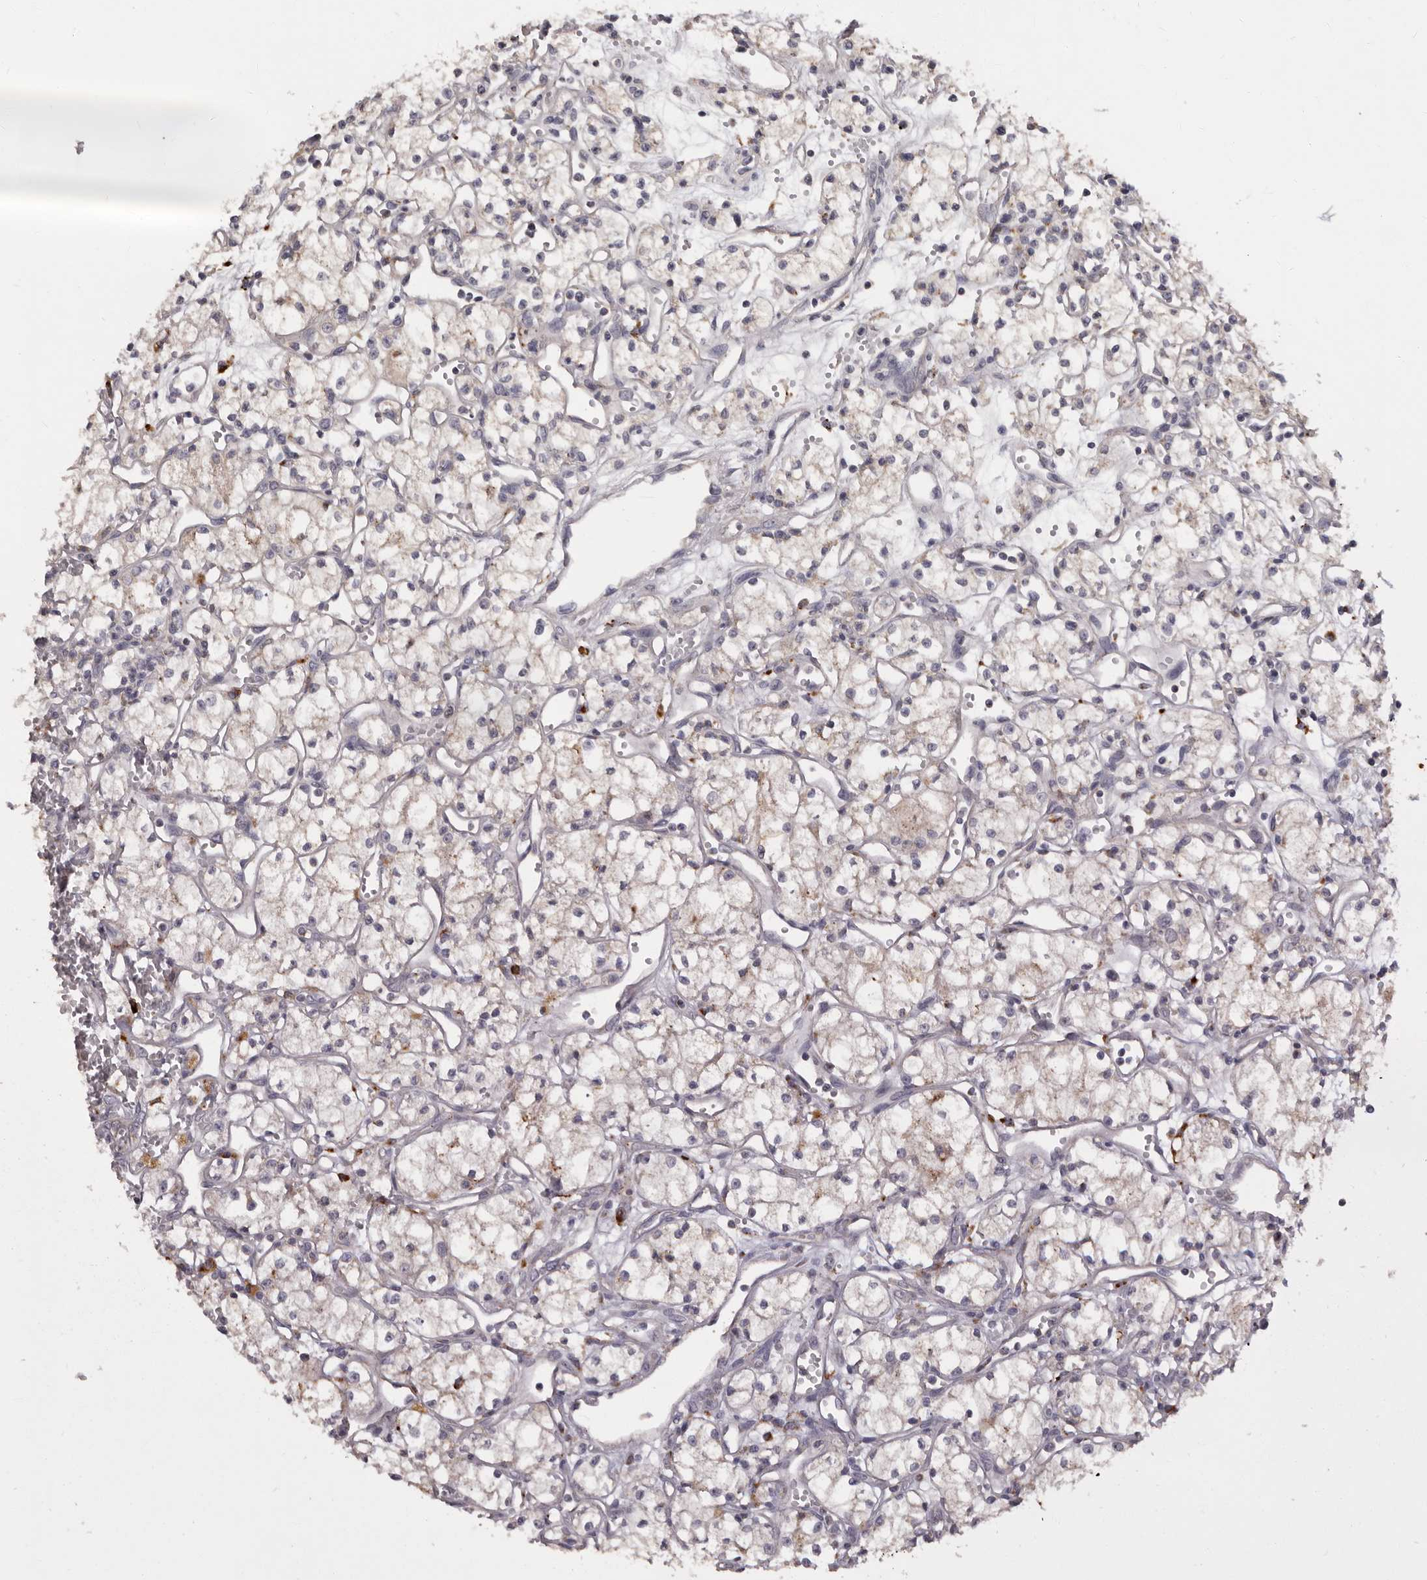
{"staining": {"intensity": "negative", "quantity": "none", "location": "none"}, "tissue": "renal cancer", "cell_type": "Tumor cells", "image_type": "cancer", "snomed": [{"axis": "morphology", "description": "Adenocarcinoma, NOS"}, {"axis": "topography", "description": "Kidney"}], "caption": "There is no significant staining in tumor cells of renal adenocarcinoma. (DAB immunohistochemistry (IHC) visualized using brightfield microscopy, high magnification).", "gene": "DAP", "patient": {"sex": "male", "age": 59}}